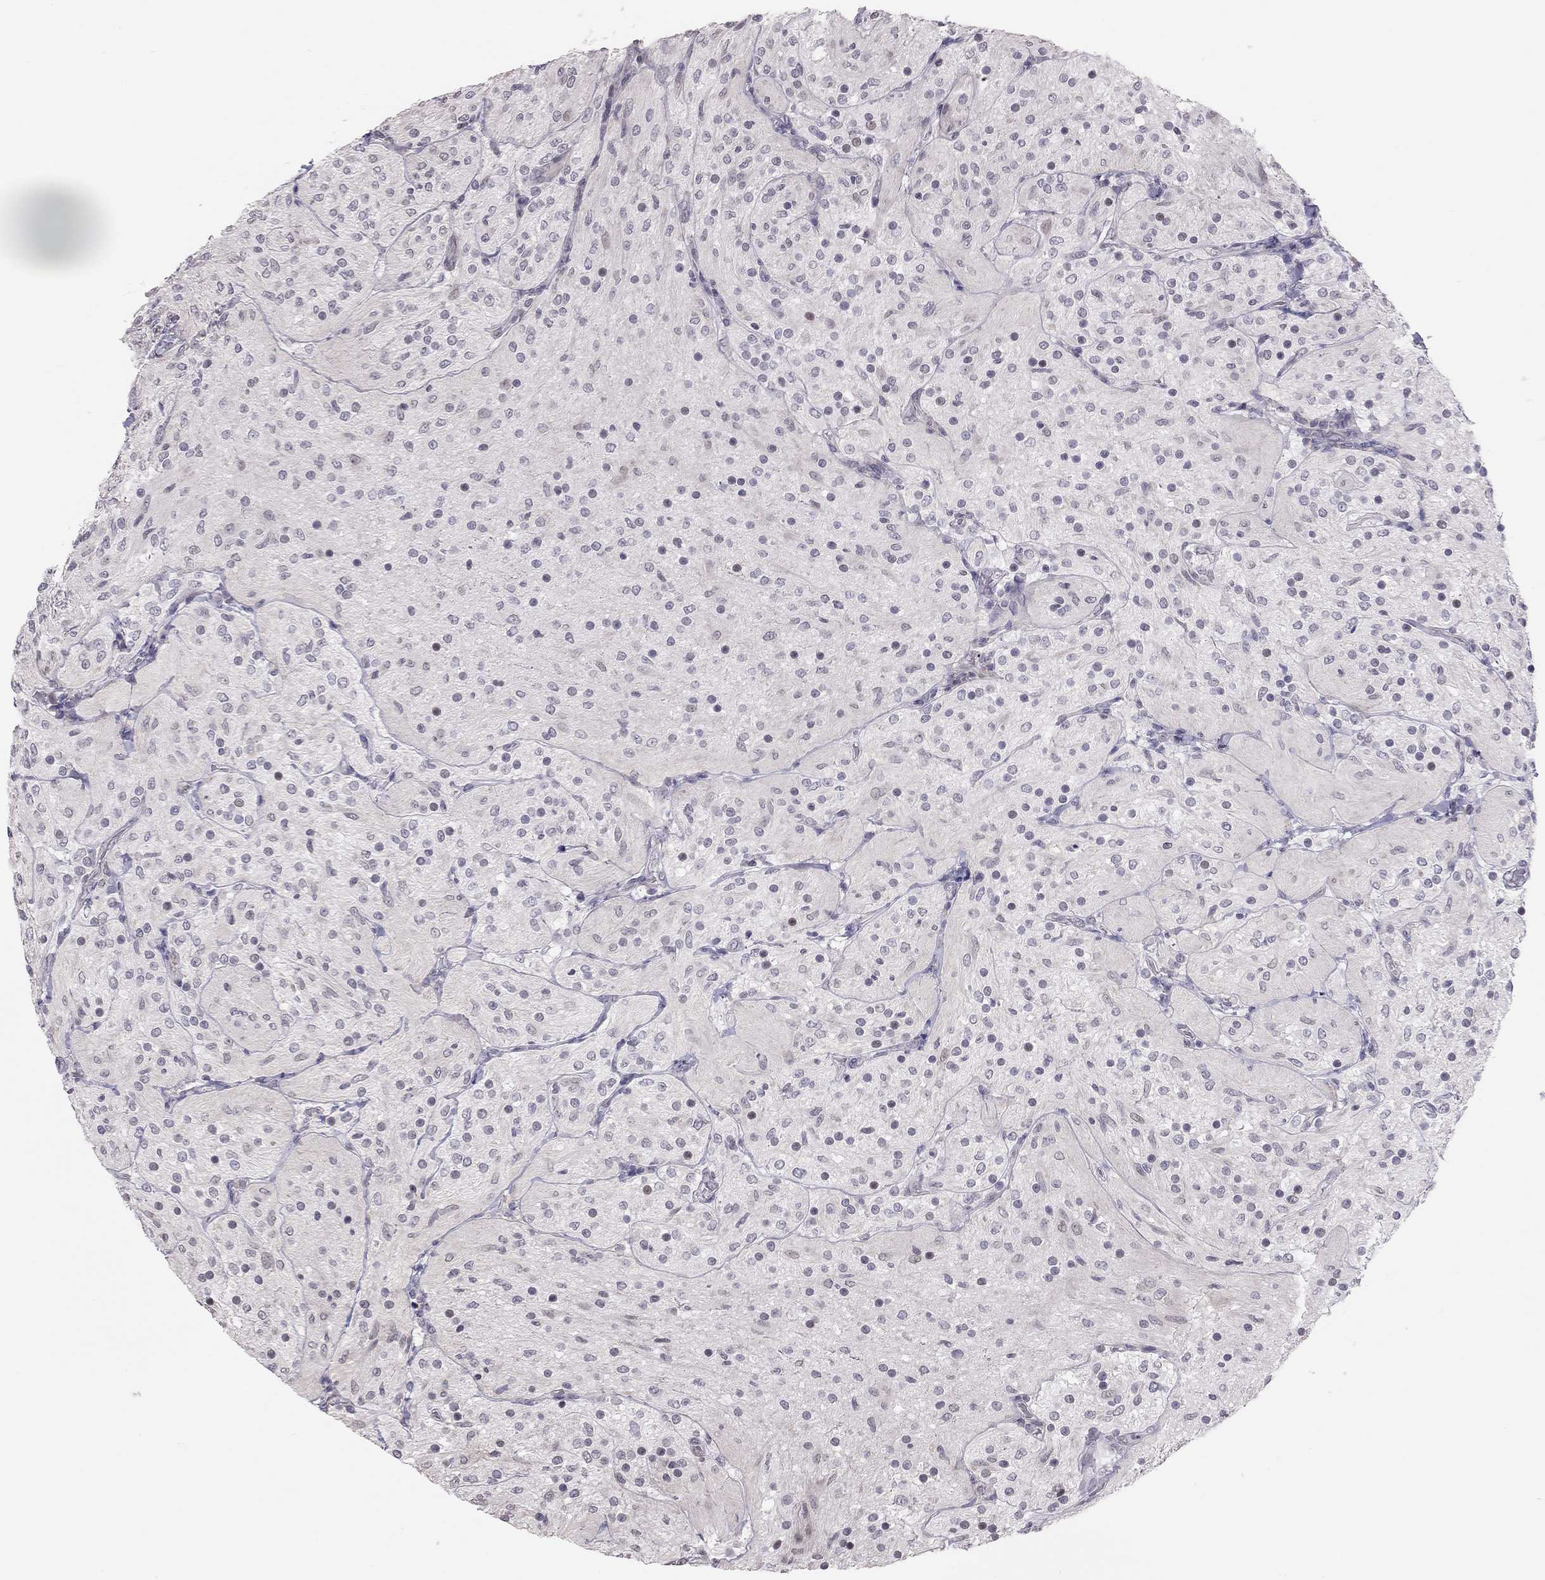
{"staining": {"intensity": "negative", "quantity": "none", "location": "none"}, "tissue": "glioma", "cell_type": "Tumor cells", "image_type": "cancer", "snomed": [{"axis": "morphology", "description": "Glioma, malignant, Low grade"}, {"axis": "topography", "description": "Brain"}], "caption": "A micrograph of human glioma is negative for staining in tumor cells.", "gene": "HSF2BP", "patient": {"sex": "male", "age": 3}}